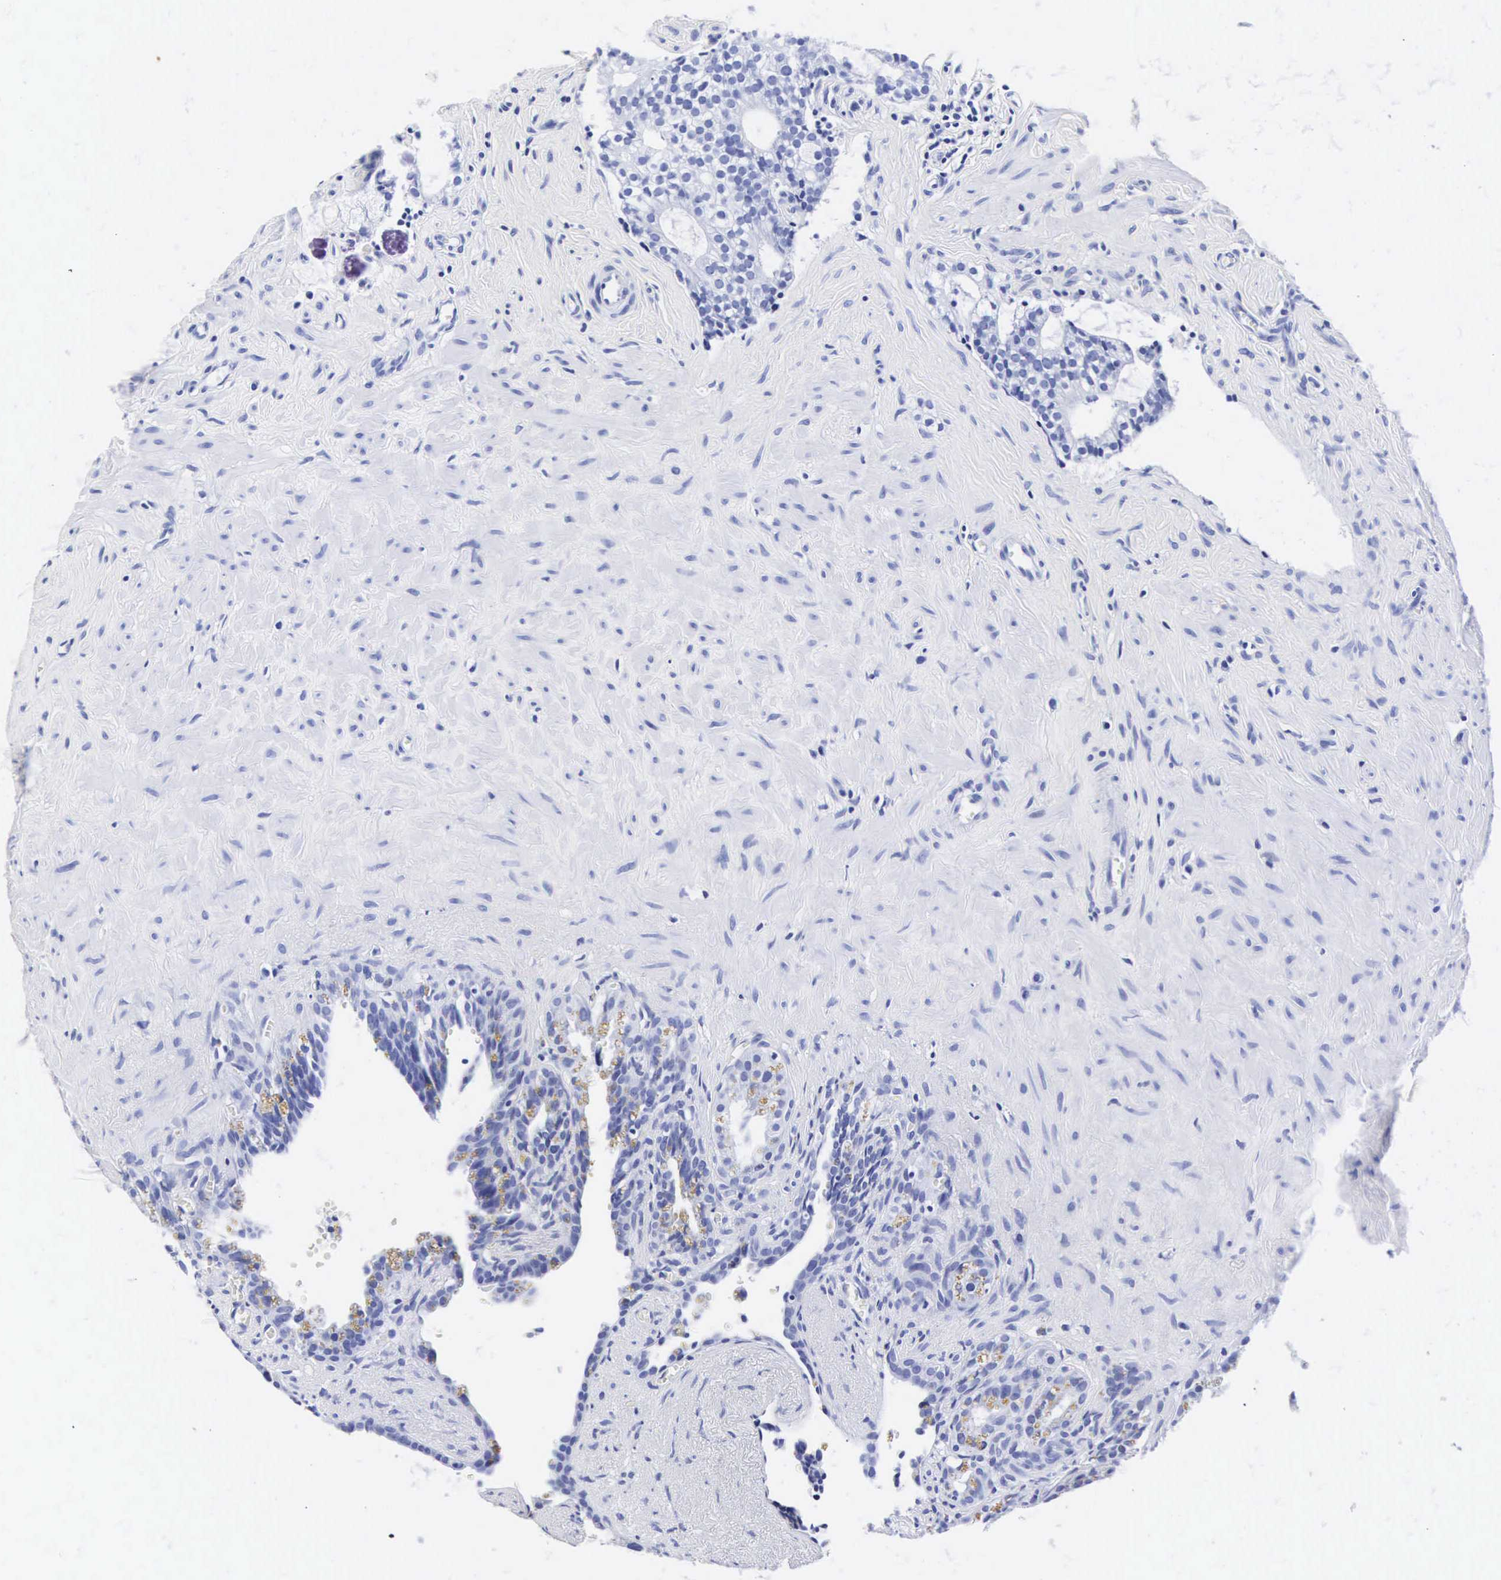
{"staining": {"intensity": "negative", "quantity": "none", "location": "none"}, "tissue": "seminal vesicle", "cell_type": "Glandular cells", "image_type": "normal", "snomed": [{"axis": "morphology", "description": "Normal tissue, NOS"}, {"axis": "topography", "description": "Seminal veicle"}], "caption": "High power microscopy micrograph of an immunohistochemistry micrograph of normal seminal vesicle, revealing no significant expression in glandular cells. Brightfield microscopy of immunohistochemistry stained with DAB (brown) and hematoxylin (blue), captured at high magnification.", "gene": "INS", "patient": {"sex": "male", "age": 60}}